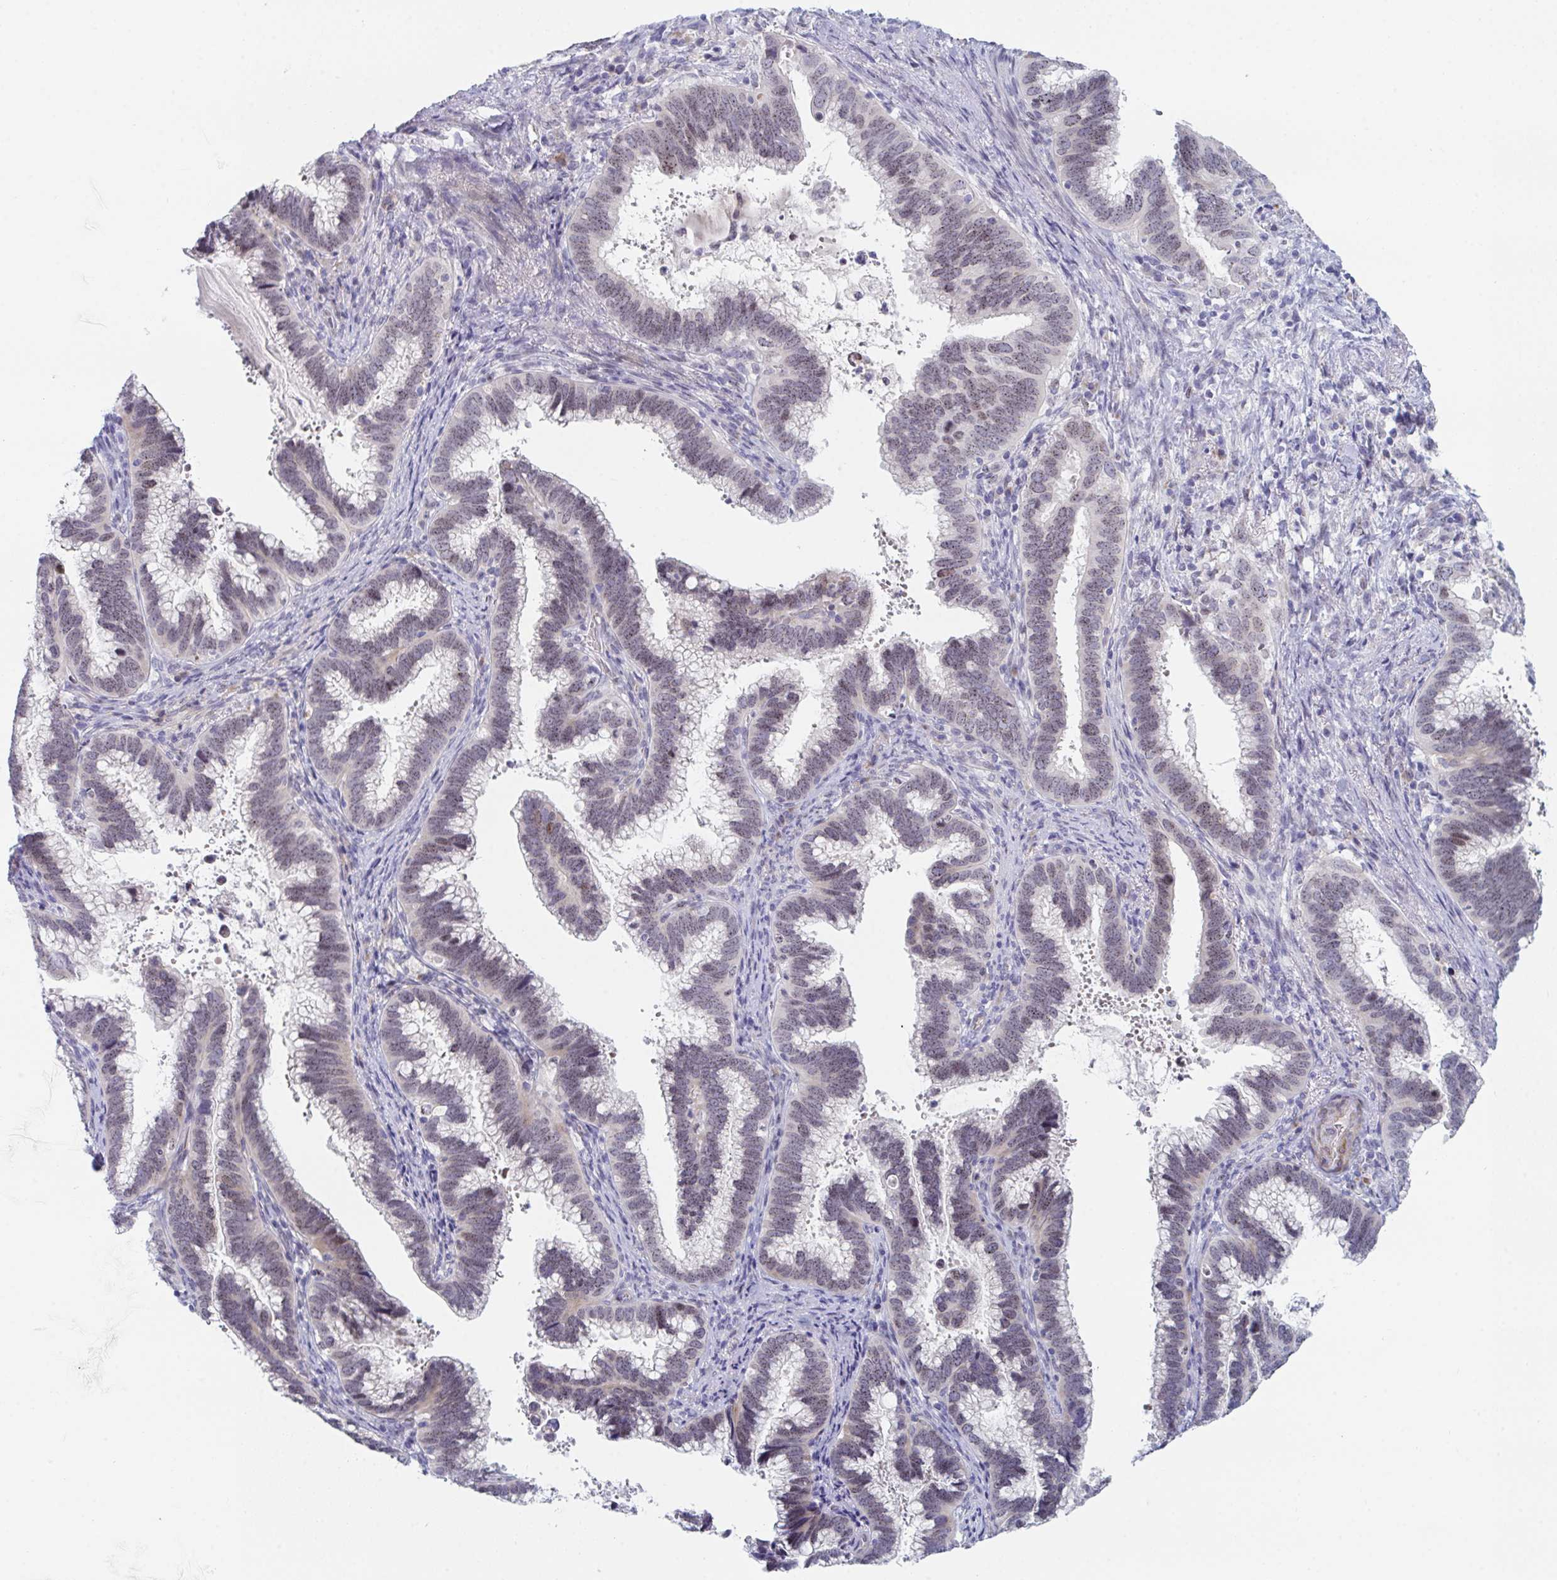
{"staining": {"intensity": "weak", "quantity": ">75%", "location": "nuclear"}, "tissue": "cervical cancer", "cell_type": "Tumor cells", "image_type": "cancer", "snomed": [{"axis": "morphology", "description": "Adenocarcinoma, NOS"}, {"axis": "topography", "description": "Cervix"}], "caption": "Approximately >75% of tumor cells in cervical cancer display weak nuclear protein staining as visualized by brown immunohistochemical staining.", "gene": "CENPT", "patient": {"sex": "female", "age": 56}}